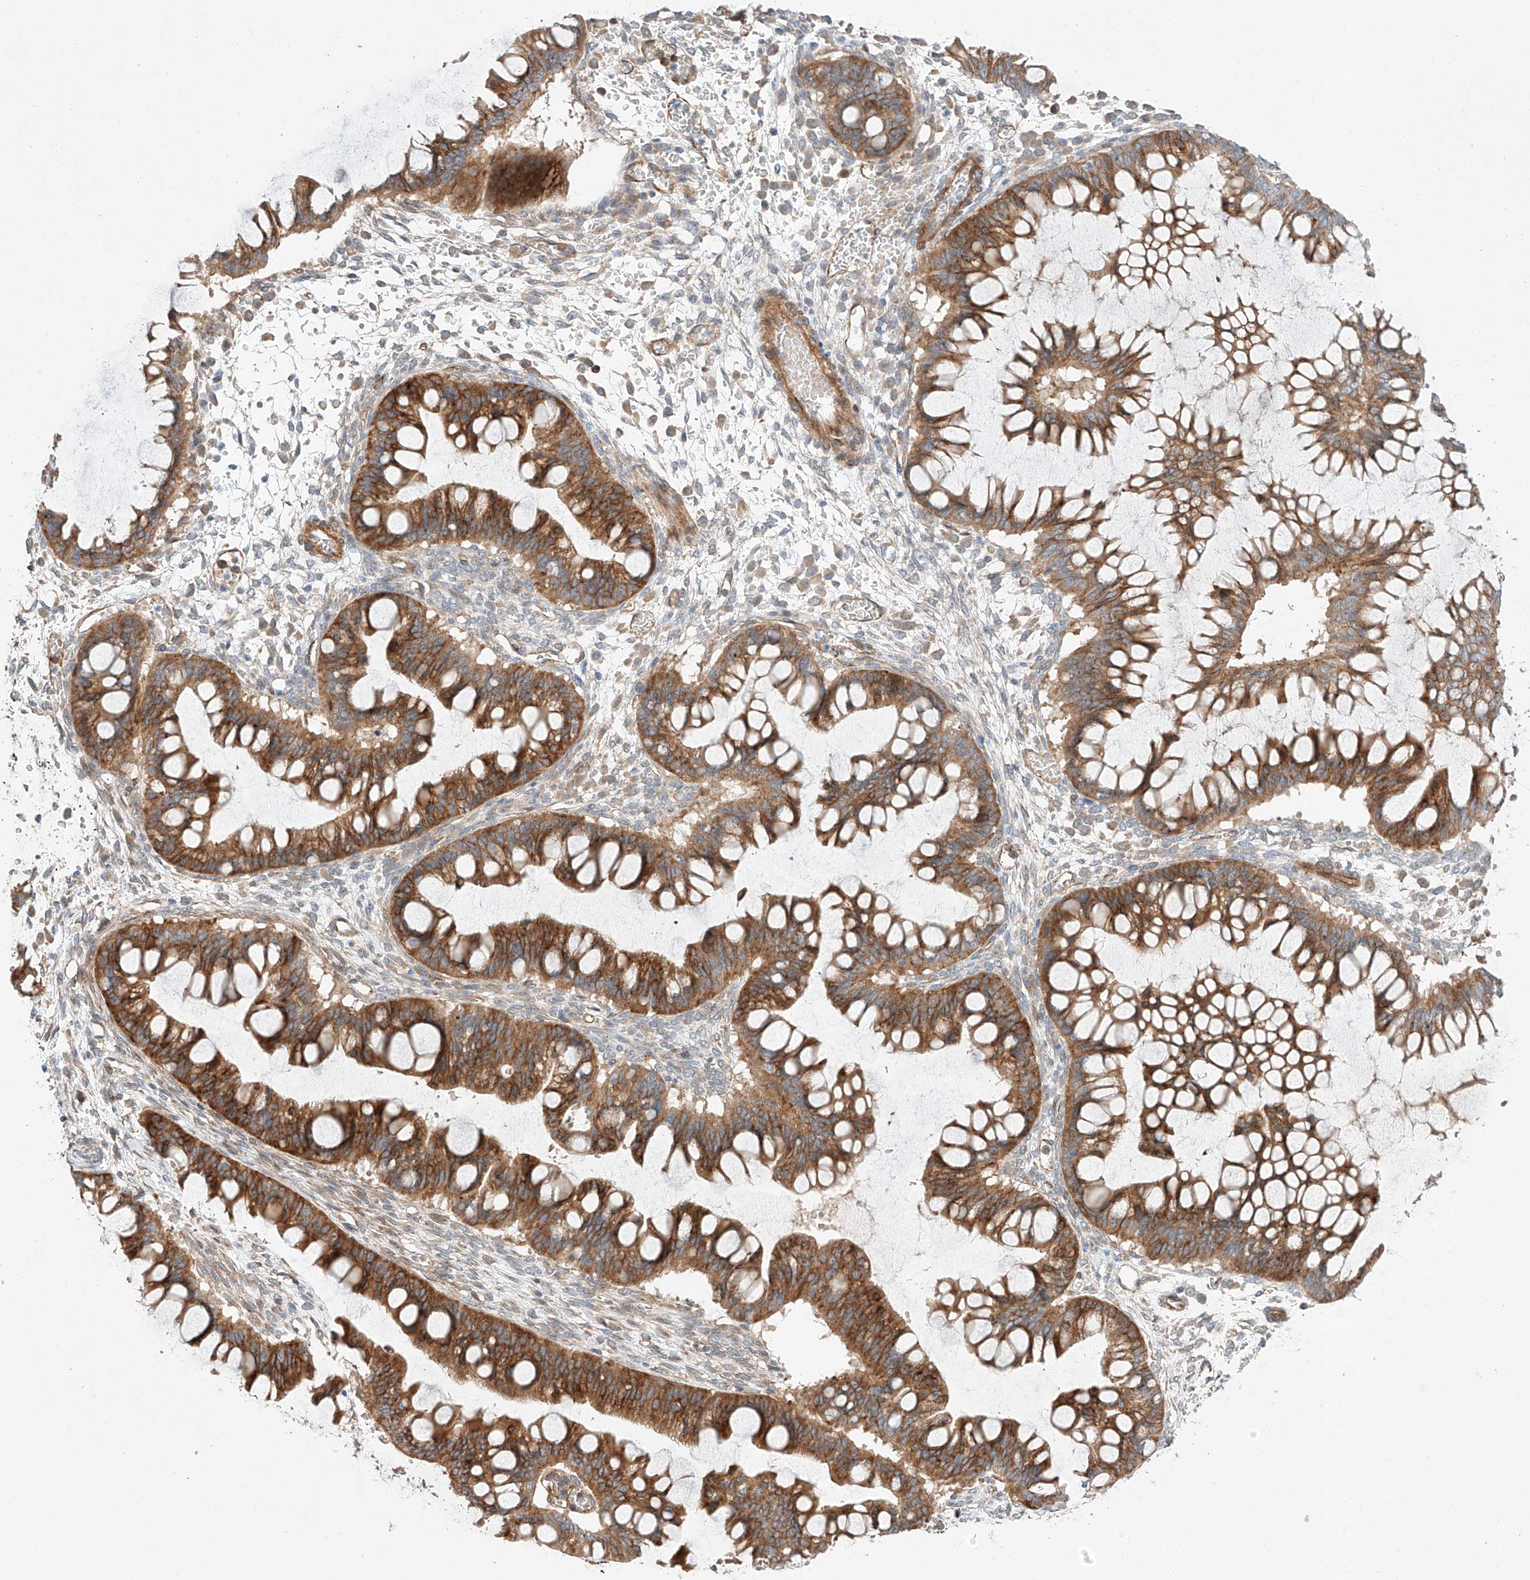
{"staining": {"intensity": "moderate", "quantity": ">75%", "location": "cytoplasmic/membranous"}, "tissue": "ovarian cancer", "cell_type": "Tumor cells", "image_type": "cancer", "snomed": [{"axis": "morphology", "description": "Cystadenocarcinoma, mucinous, NOS"}, {"axis": "topography", "description": "Ovary"}], "caption": "Ovarian cancer (mucinous cystadenocarcinoma) stained with a protein marker shows moderate staining in tumor cells.", "gene": "MINDY4", "patient": {"sex": "female", "age": 73}}